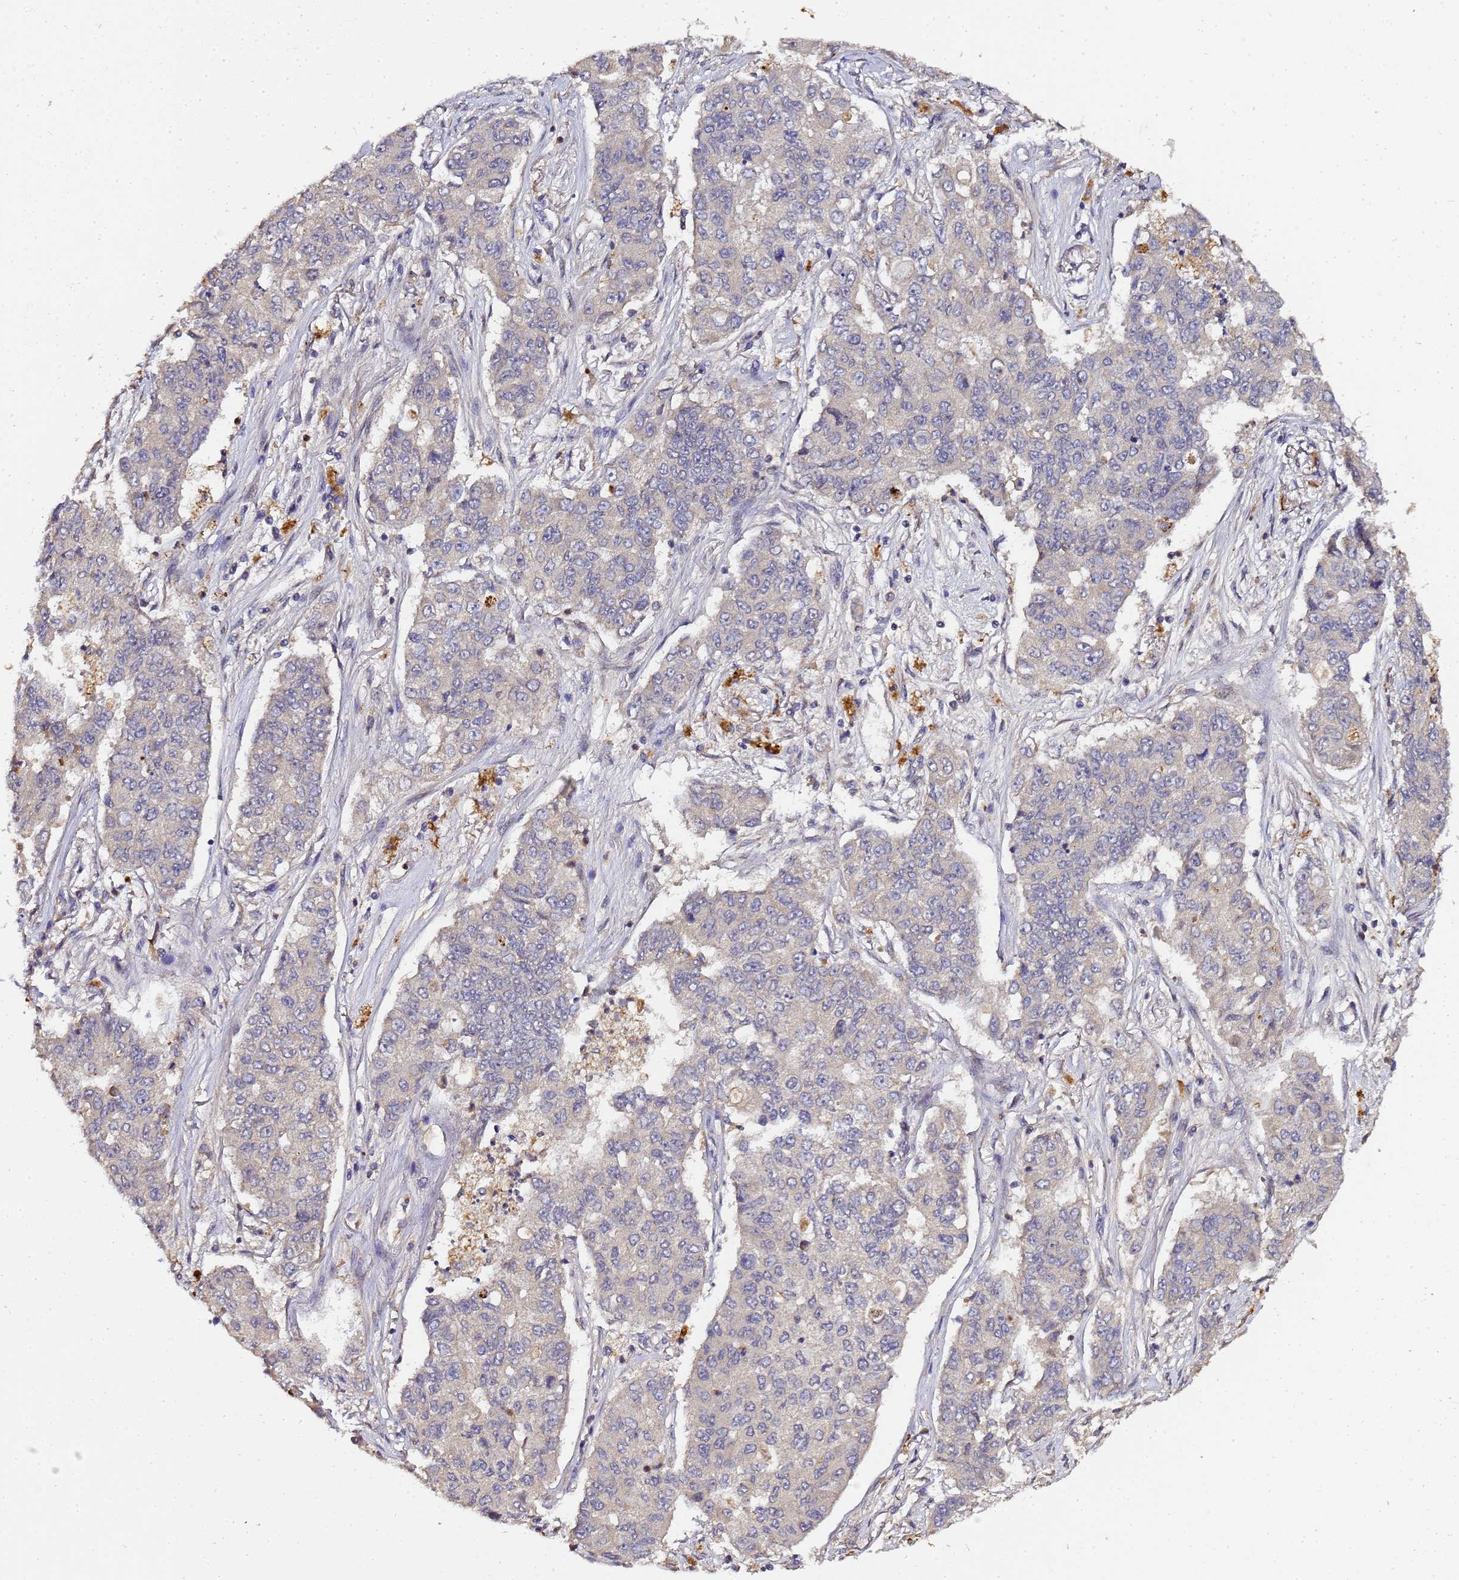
{"staining": {"intensity": "weak", "quantity": "<25%", "location": "cytoplasmic/membranous"}, "tissue": "lung cancer", "cell_type": "Tumor cells", "image_type": "cancer", "snomed": [{"axis": "morphology", "description": "Squamous cell carcinoma, NOS"}, {"axis": "topography", "description": "Lung"}], "caption": "High power microscopy image of an immunohistochemistry image of squamous cell carcinoma (lung), revealing no significant staining in tumor cells. (DAB immunohistochemistry (IHC) visualized using brightfield microscopy, high magnification).", "gene": "LGI4", "patient": {"sex": "male", "age": 74}}